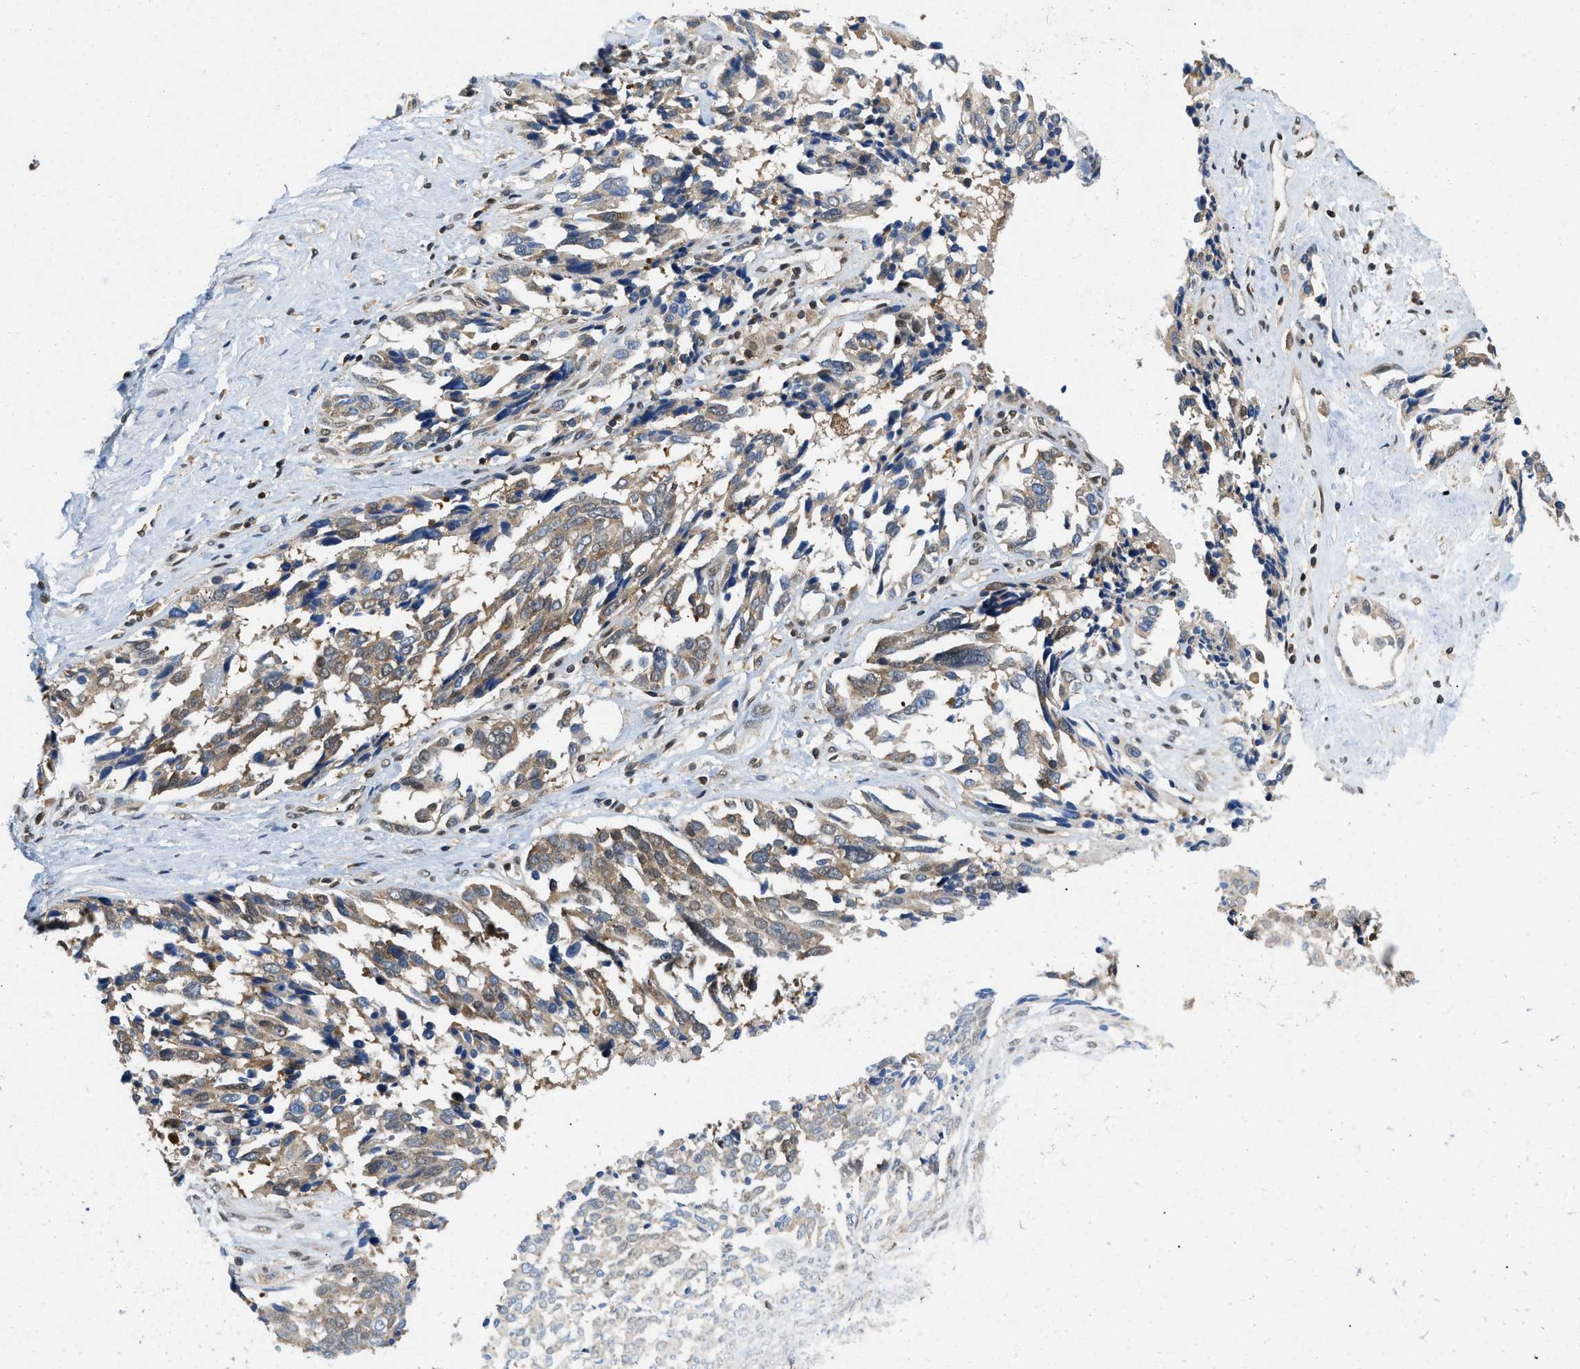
{"staining": {"intensity": "weak", "quantity": "25%-75%", "location": "cytoplasmic/membranous"}, "tissue": "ovarian cancer", "cell_type": "Tumor cells", "image_type": "cancer", "snomed": [{"axis": "morphology", "description": "Cystadenocarcinoma, serous, NOS"}, {"axis": "topography", "description": "Ovary"}], "caption": "Immunohistochemical staining of human serous cystadenocarcinoma (ovarian) displays weak cytoplasmic/membranous protein expression in about 25%-75% of tumor cells.", "gene": "ATF7IP", "patient": {"sex": "female", "age": 44}}